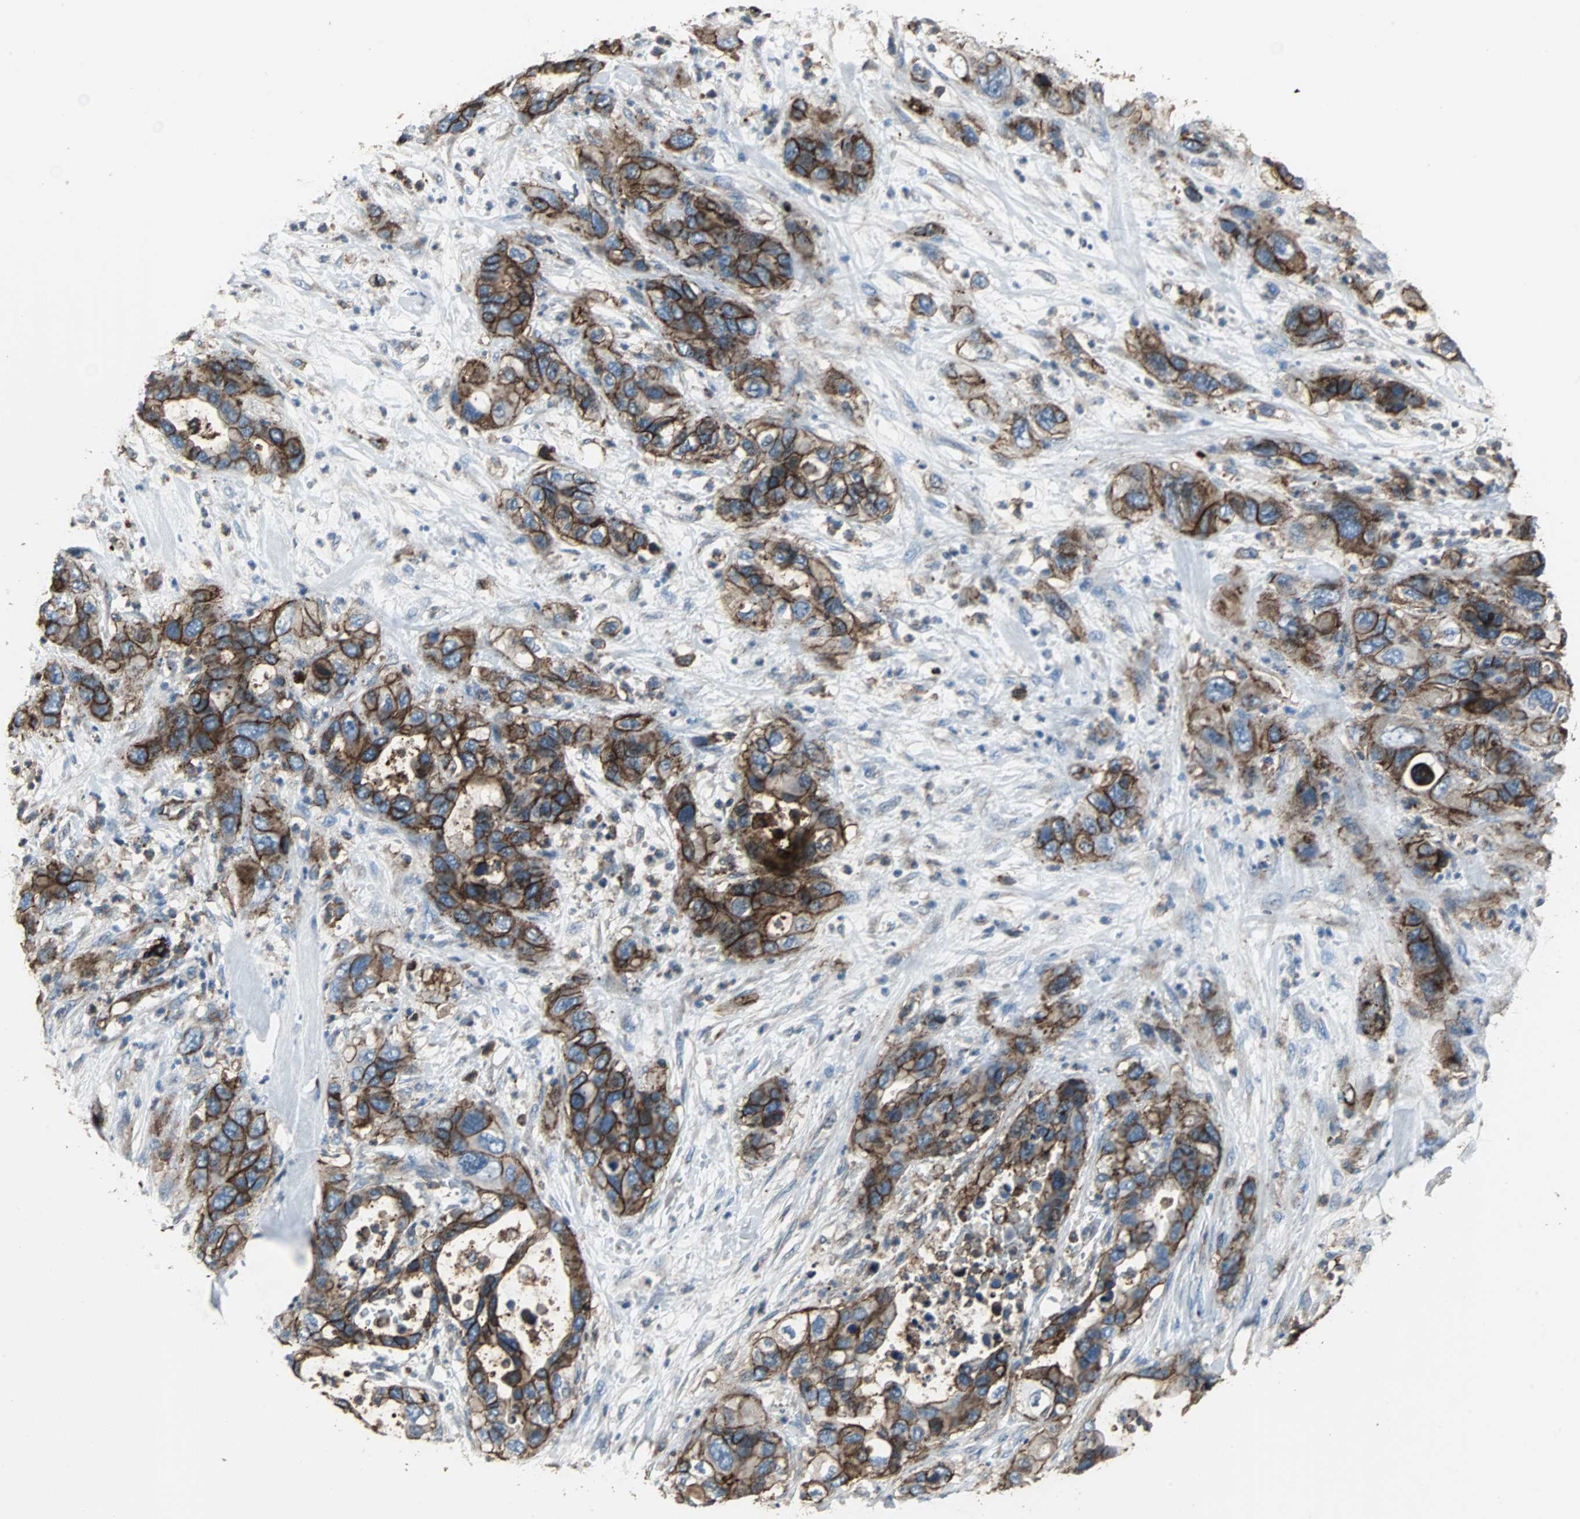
{"staining": {"intensity": "strong", "quantity": ">75%", "location": "cytoplasmic/membranous"}, "tissue": "pancreatic cancer", "cell_type": "Tumor cells", "image_type": "cancer", "snomed": [{"axis": "morphology", "description": "Adenocarcinoma, NOS"}, {"axis": "topography", "description": "Pancreas"}], "caption": "The micrograph reveals a brown stain indicating the presence of a protein in the cytoplasmic/membranous of tumor cells in pancreatic adenocarcinoma.", "gene": "F11R", "patient": {"sex": "female", "age": 71}}